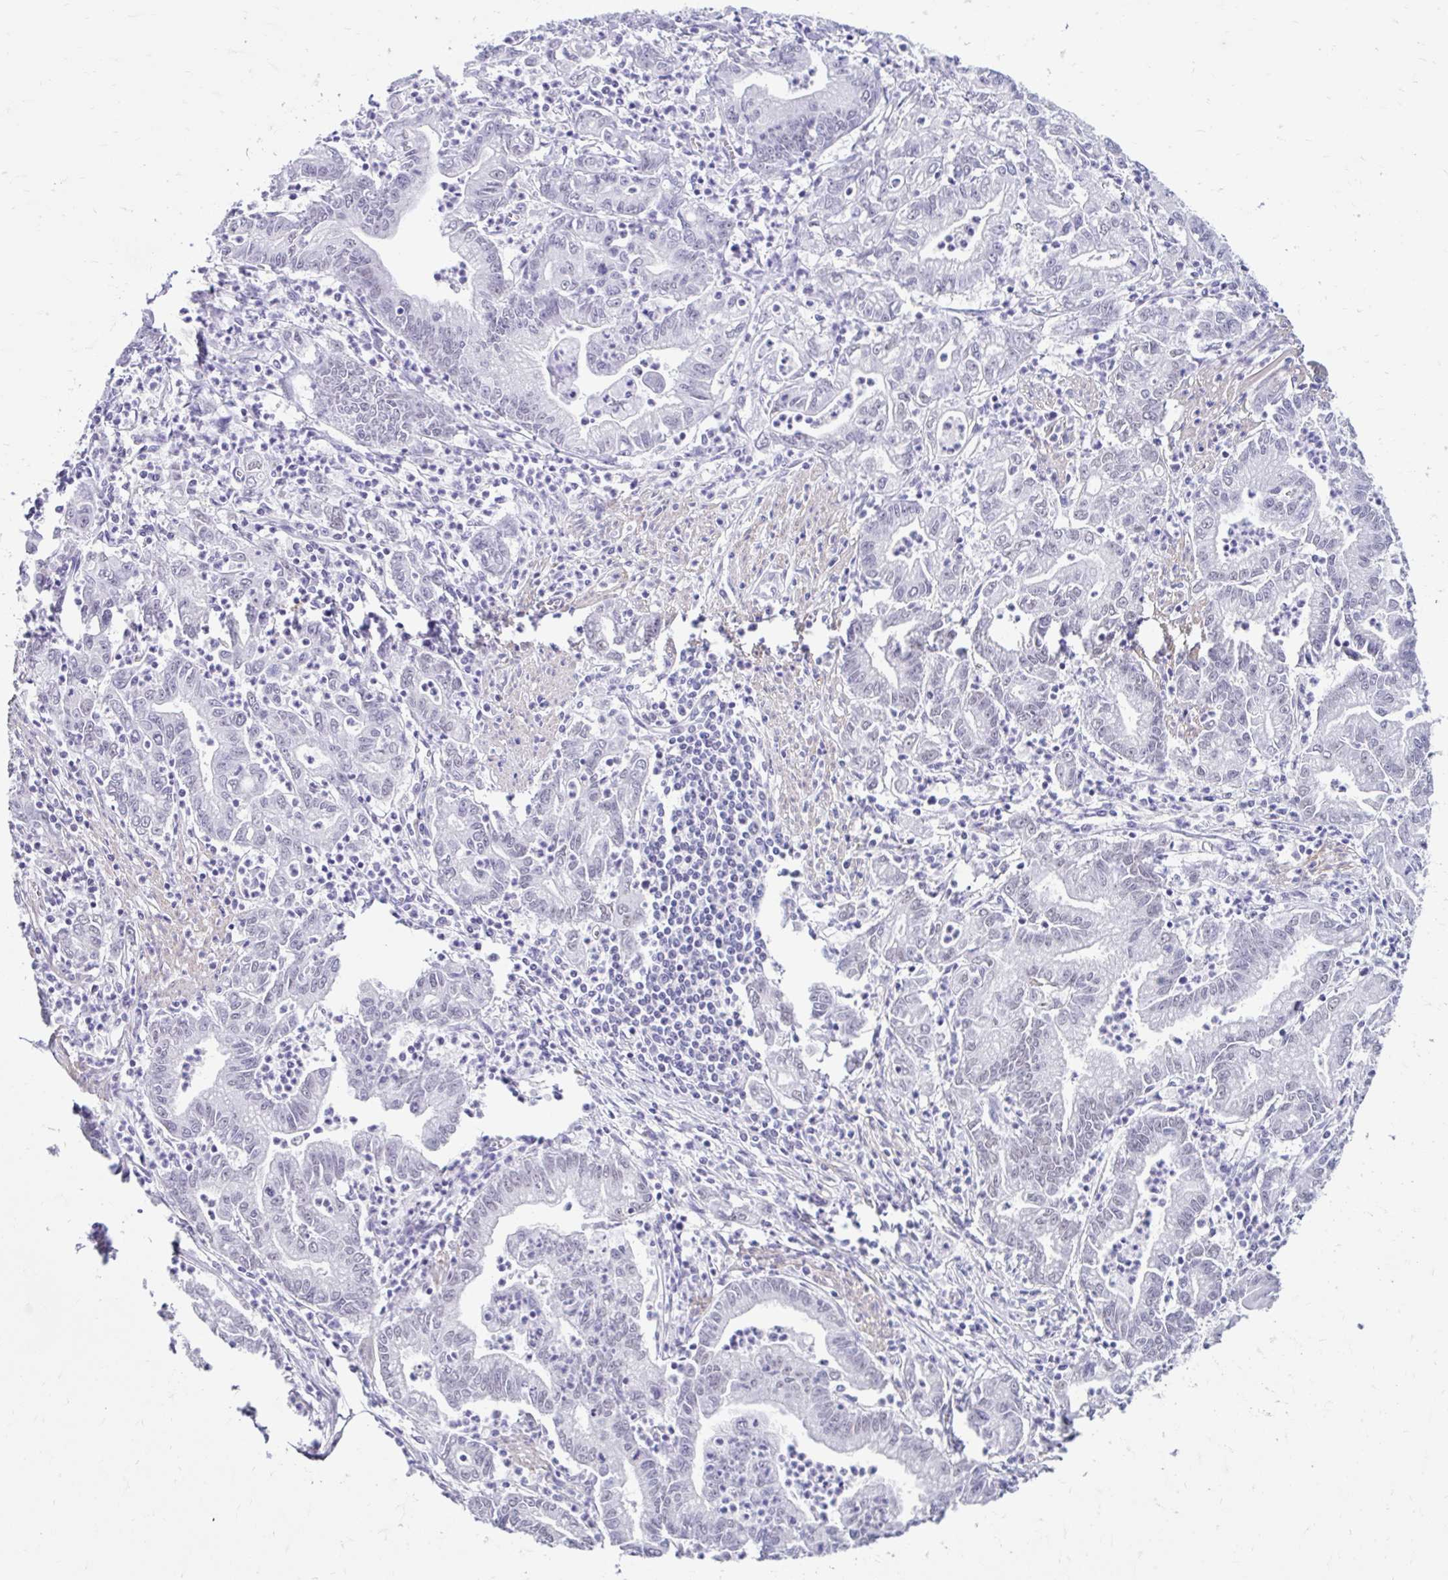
{"staining": {"intensity": "negative", "quantity": "none", "location": "none"}, "tissue": "stomach cancer", "cell_type": "Tumor cells", "image_type": "cancer", "snomed": [{"axis": "morphology", "description": "Adenocarcinoma, NOS"}, {"axis": "topography", "description": "Stomach, upper"}], "caption": "The micrograph shows no staining of tumor cells in adenocarcinoma (stomach). (Stains: DAB IHC with hematoxylin counter stain, Microscopy: brightfield microscopy at high magnification).", "gene": "DCAF17", "patient": {"sex": "female", "age": 79}}